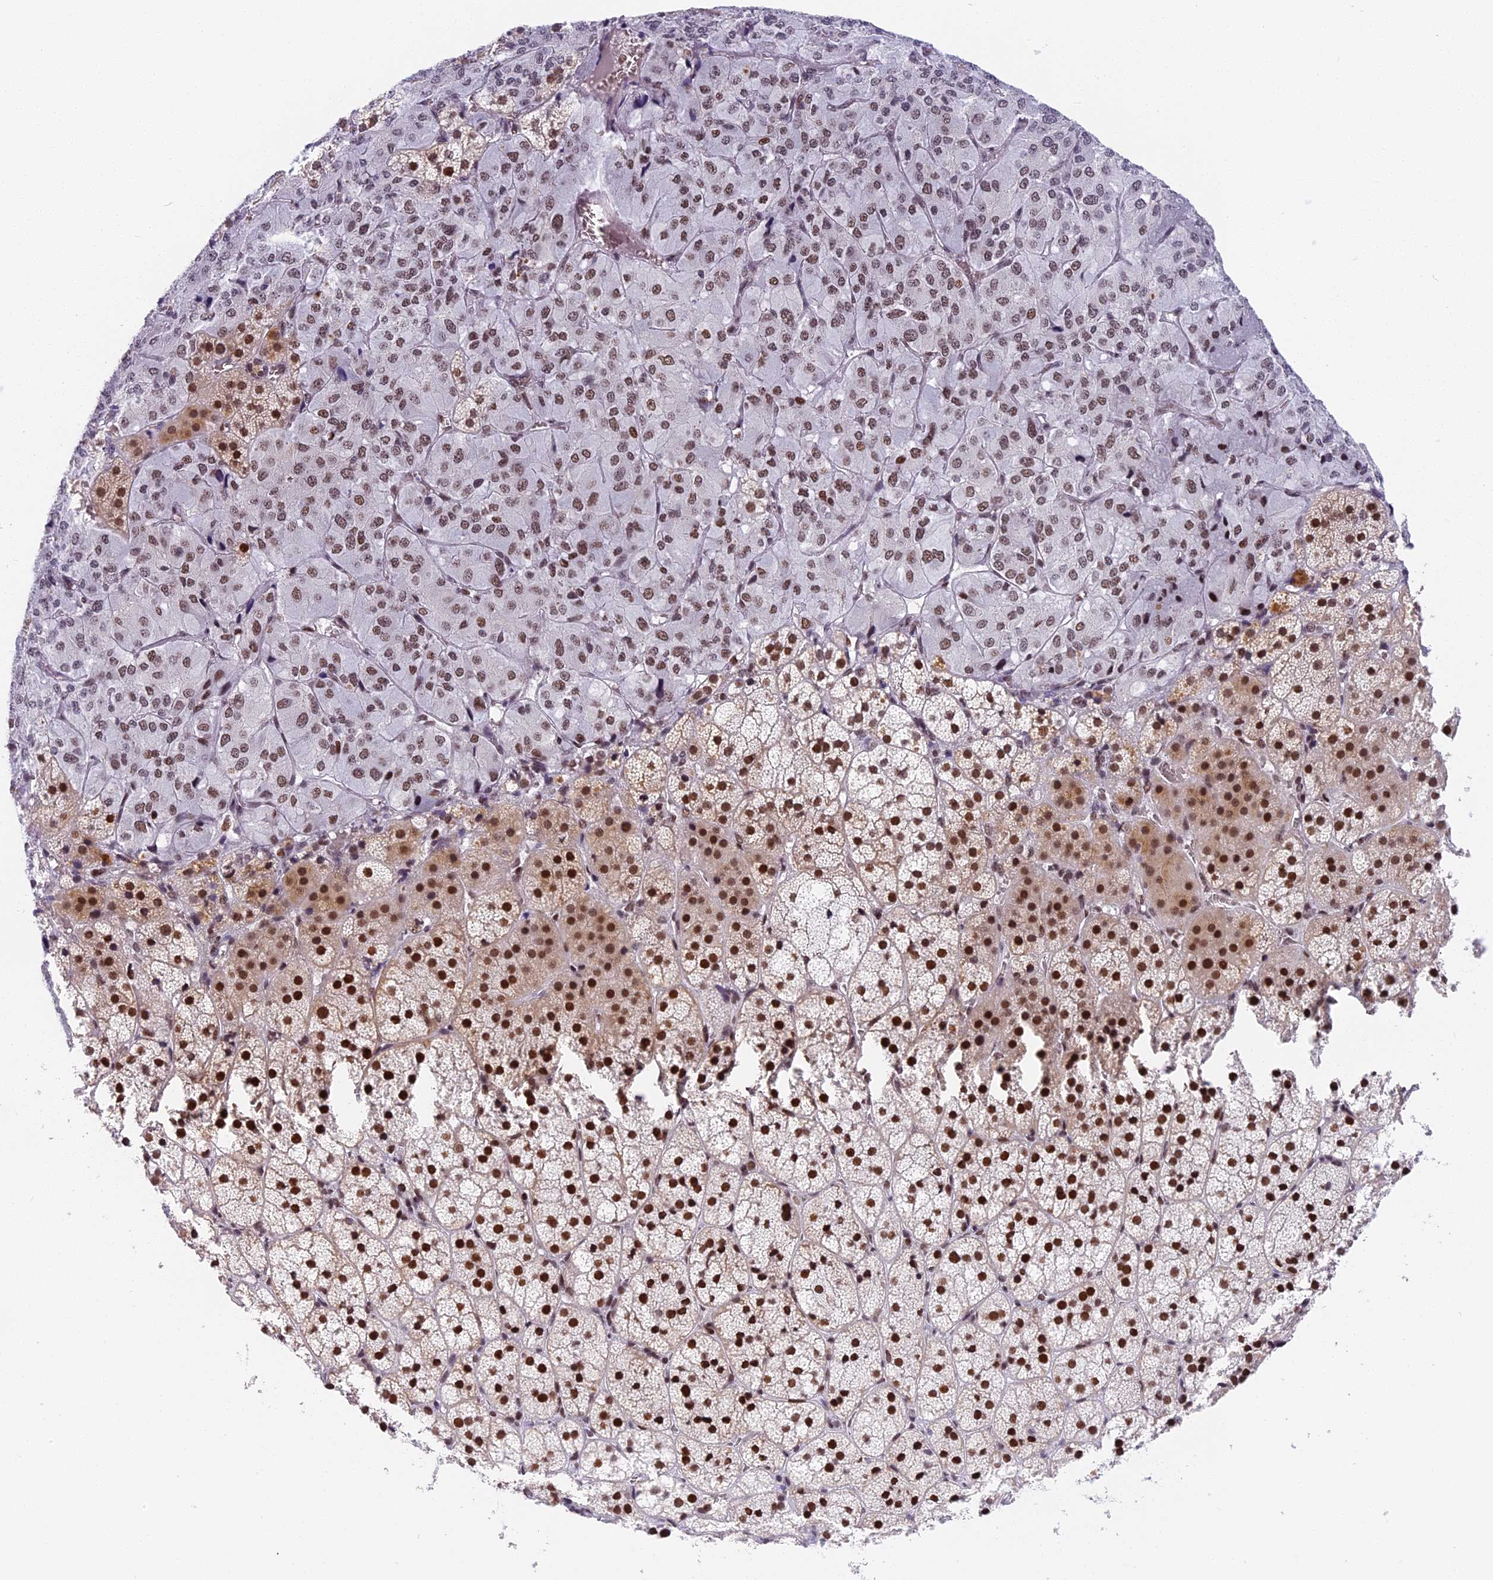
{"staining": {"intensity": "strong", "quantity": ">75%", "location": "nuclear"}, "tissue": "adrenal gland", "cell_type": "Glandular cells", "image_type": "normal", "snomed": [{"axis": "morphology", "description": "Normal tissue, NOS"}, {"axis": "topography", "description": "Adrenal gland"}], "caption": "Brown immunohistochemical staining in normal human adrenal gland shows strong nuclear expression in about >75% of glandular cells. (Stains: DAB in brown, nuclei in blue, Microscopy: brightfield microscopy at high magnification).", "gene": "SBNO1", "patient": {"sex": "female", "age": 44}}